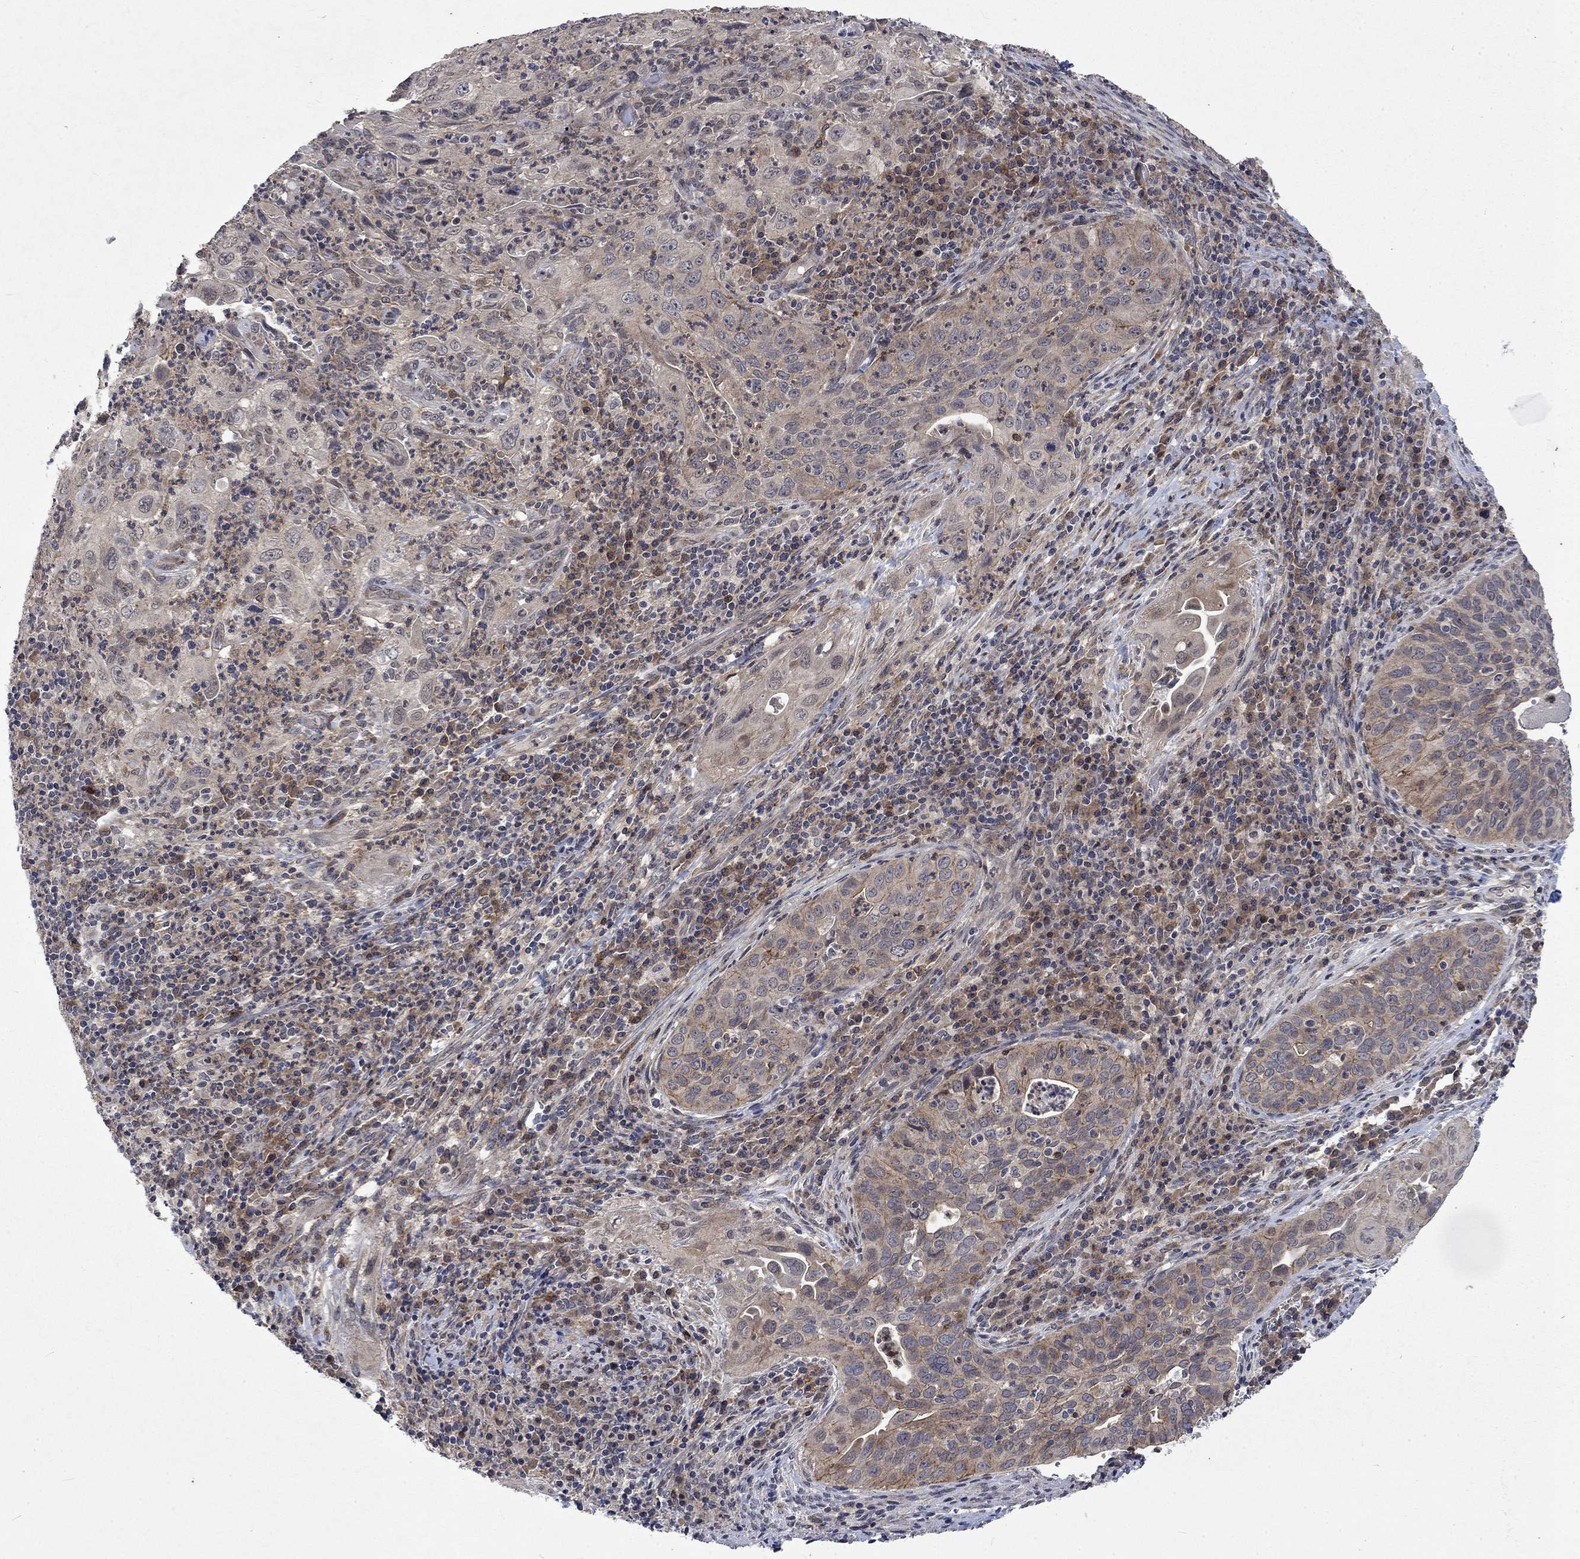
{"staining": {"intensity": "negative", "quantity": "none", "location": "none"}, "tissue": "cervical cancer", "cell_type": "Tumor cells", "image_type": "cancer", "snomed": [{"axis": "morphology", "description": "Squamous cell carcinoma, NOS"}, {"axis": "topography", "description": "Cervix"}], "caption": "Cervical squamous cell carcinoma was stained to show a protein in brown. There is no significant expression in tumor cells. (Immunohistochemistry (ihc), brightfield microscopy, high magnification).", "gene": "PPP1R9A", "patient": {"sex": "female", "age": 26}}